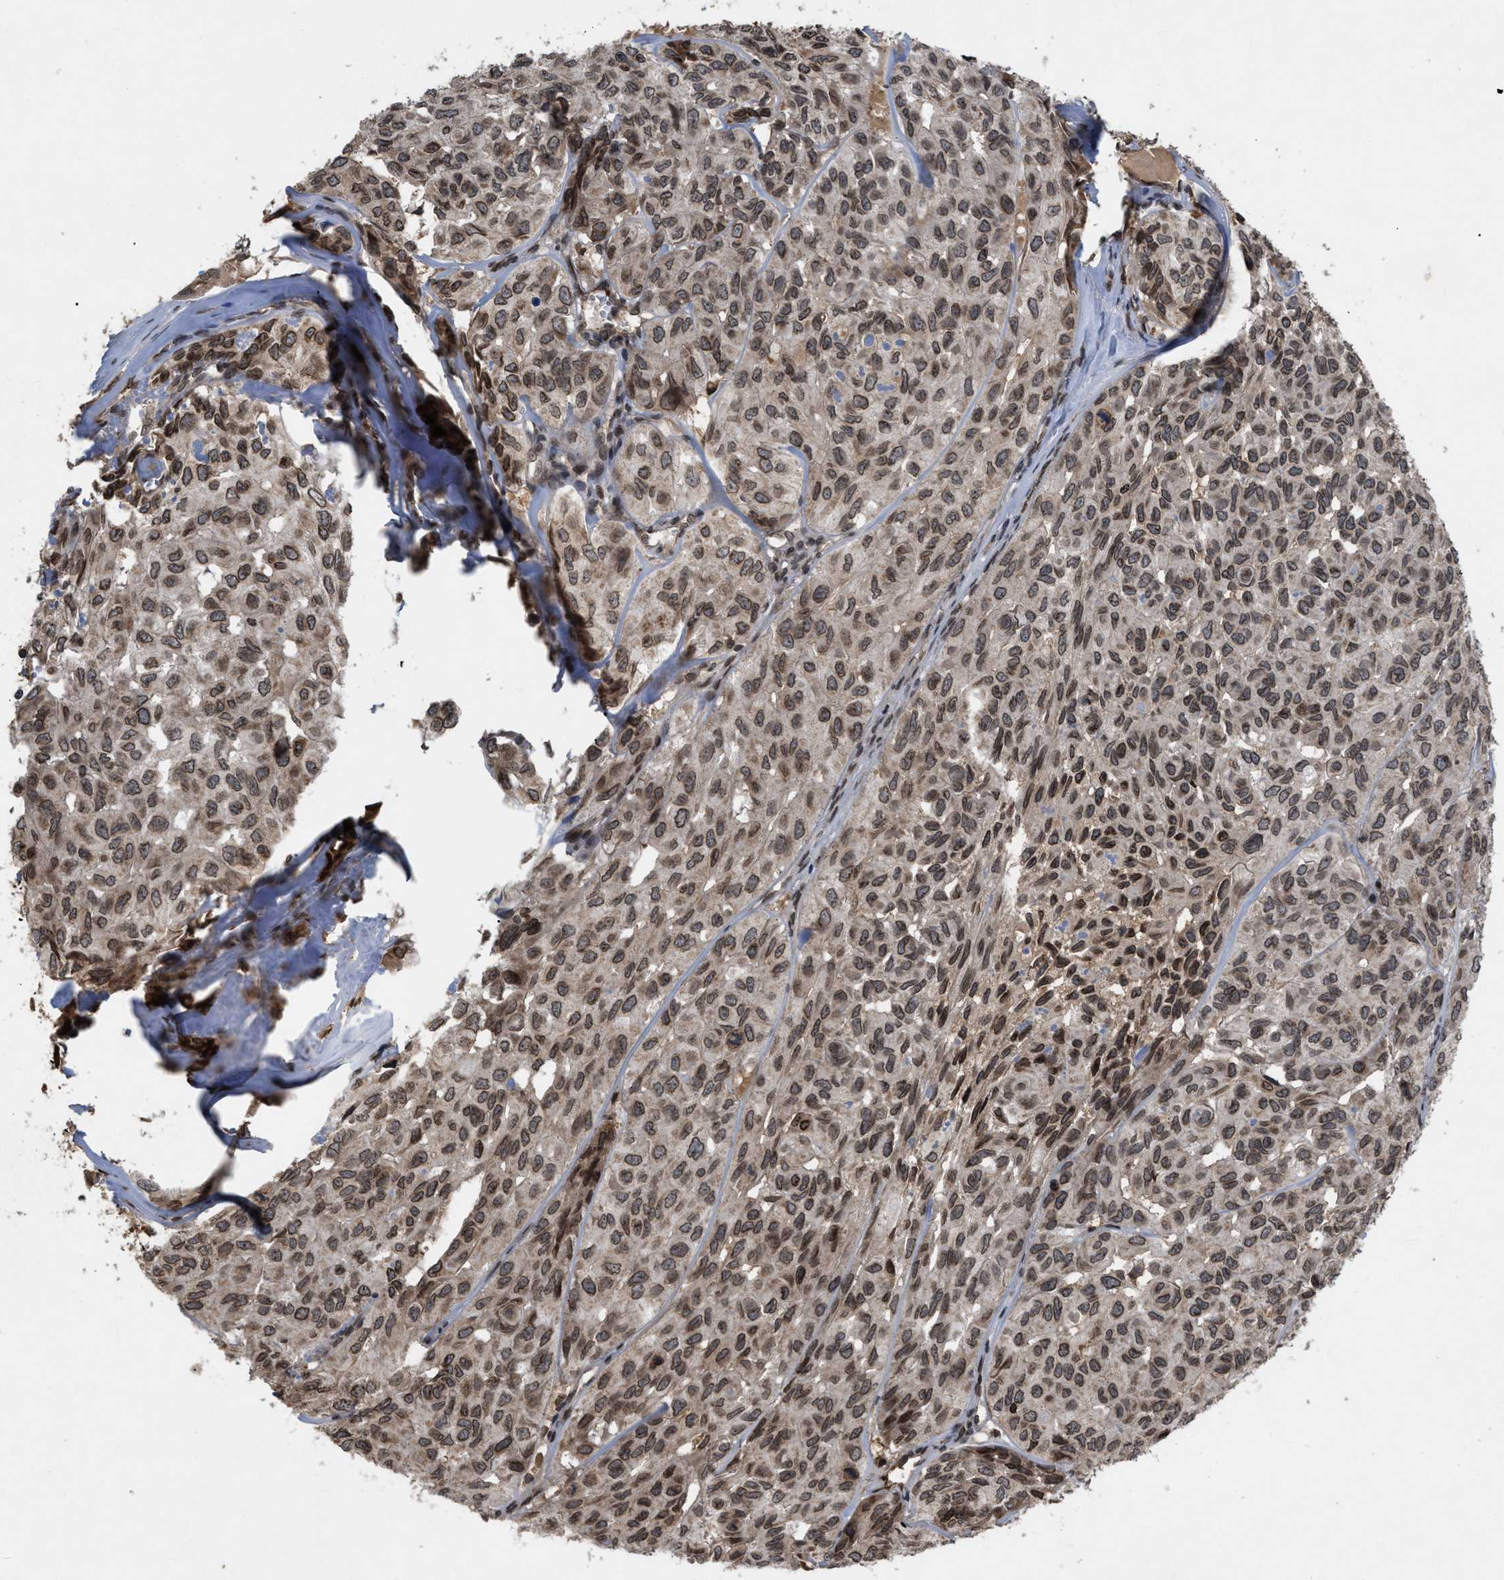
{"staining": {"intensity": "moderate", "quantity": ">75%", "location": "cytoplasmic/membranous,nuclear"}, "tissue": "head and neck cancer", "cell_type": "Tumor cells", "image_type": "cancer", "snomed": [{"axis": "morphology", "description": "Adenocarcinoma, NOS"}, {"axis": "topography", "description": "Salivary gland, NOS"}, {"axis": "topography", "description": "Head-Neck"}], "caption": "High-power microscopy captured an immunohistochemistry micrograph of head and neck adenocarcinoma, revealing moderate cytoplasmic/membranous and nuclear staining in about >75% of tumor cells. Immunohistochemistry (ihc) stains the protein of interest in brown and the nuclei are stained blue.", "gene": "CRY1", "patient": {"sex": "female", "age": 76}}